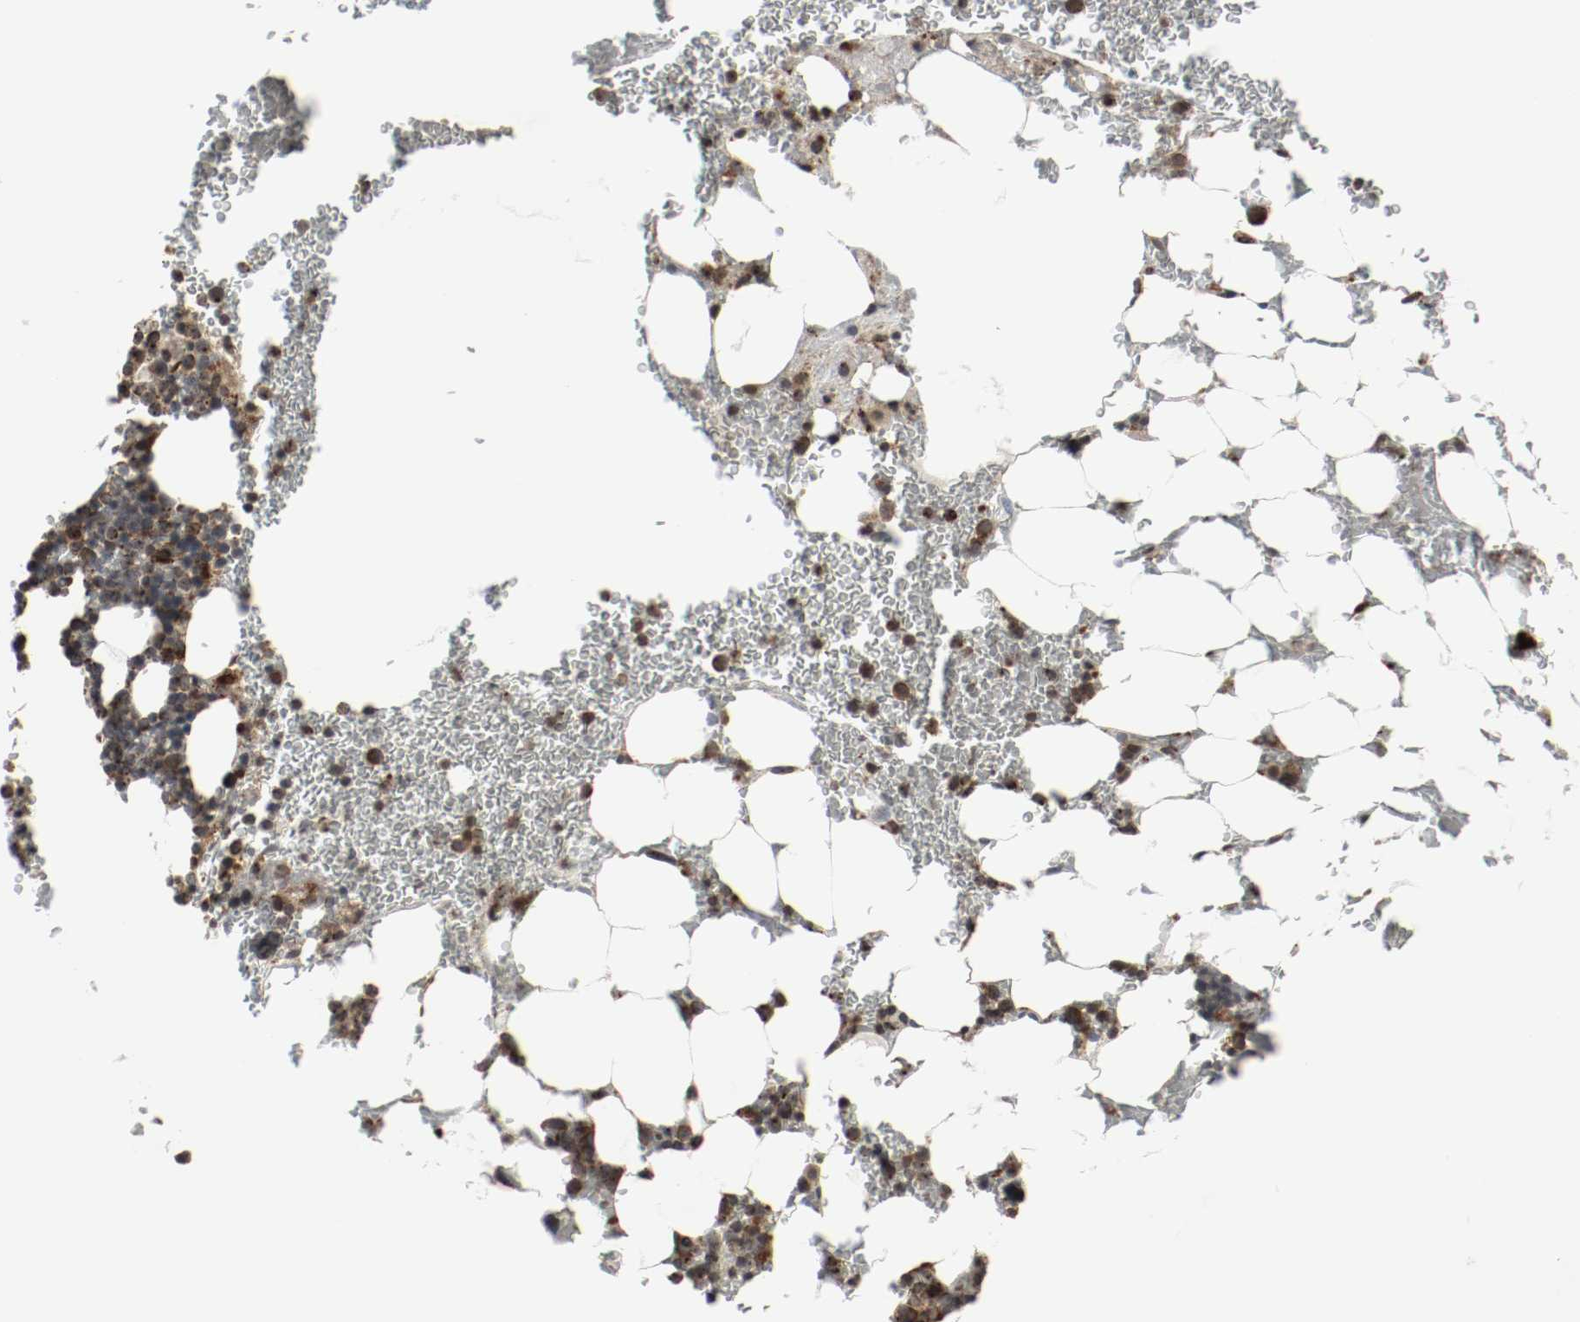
{"staining": {"intensity": "strong", "quantity": ">75%", "location": "cytoplasmic/membranous"}, "tissue": "bone marrow", "cell_type": "Hematopoietic cells", "image_type": "normal", "snomed": [{"axis": "morphology", "description": "Normal tissue, NOS"}, {"axis": "topography", "description": "Bone marrow"}], "caption": "Bone marrow stained with immunohistochemistry (IHC) reveals strong cytoplasmic/membranous staining in approximately >75% of hematopoietic cells. The protein is shown in brown color, while the nuclei are stained blue.", "gene": "LAMP2", "patient": {"sex": "female", "age": 73}}